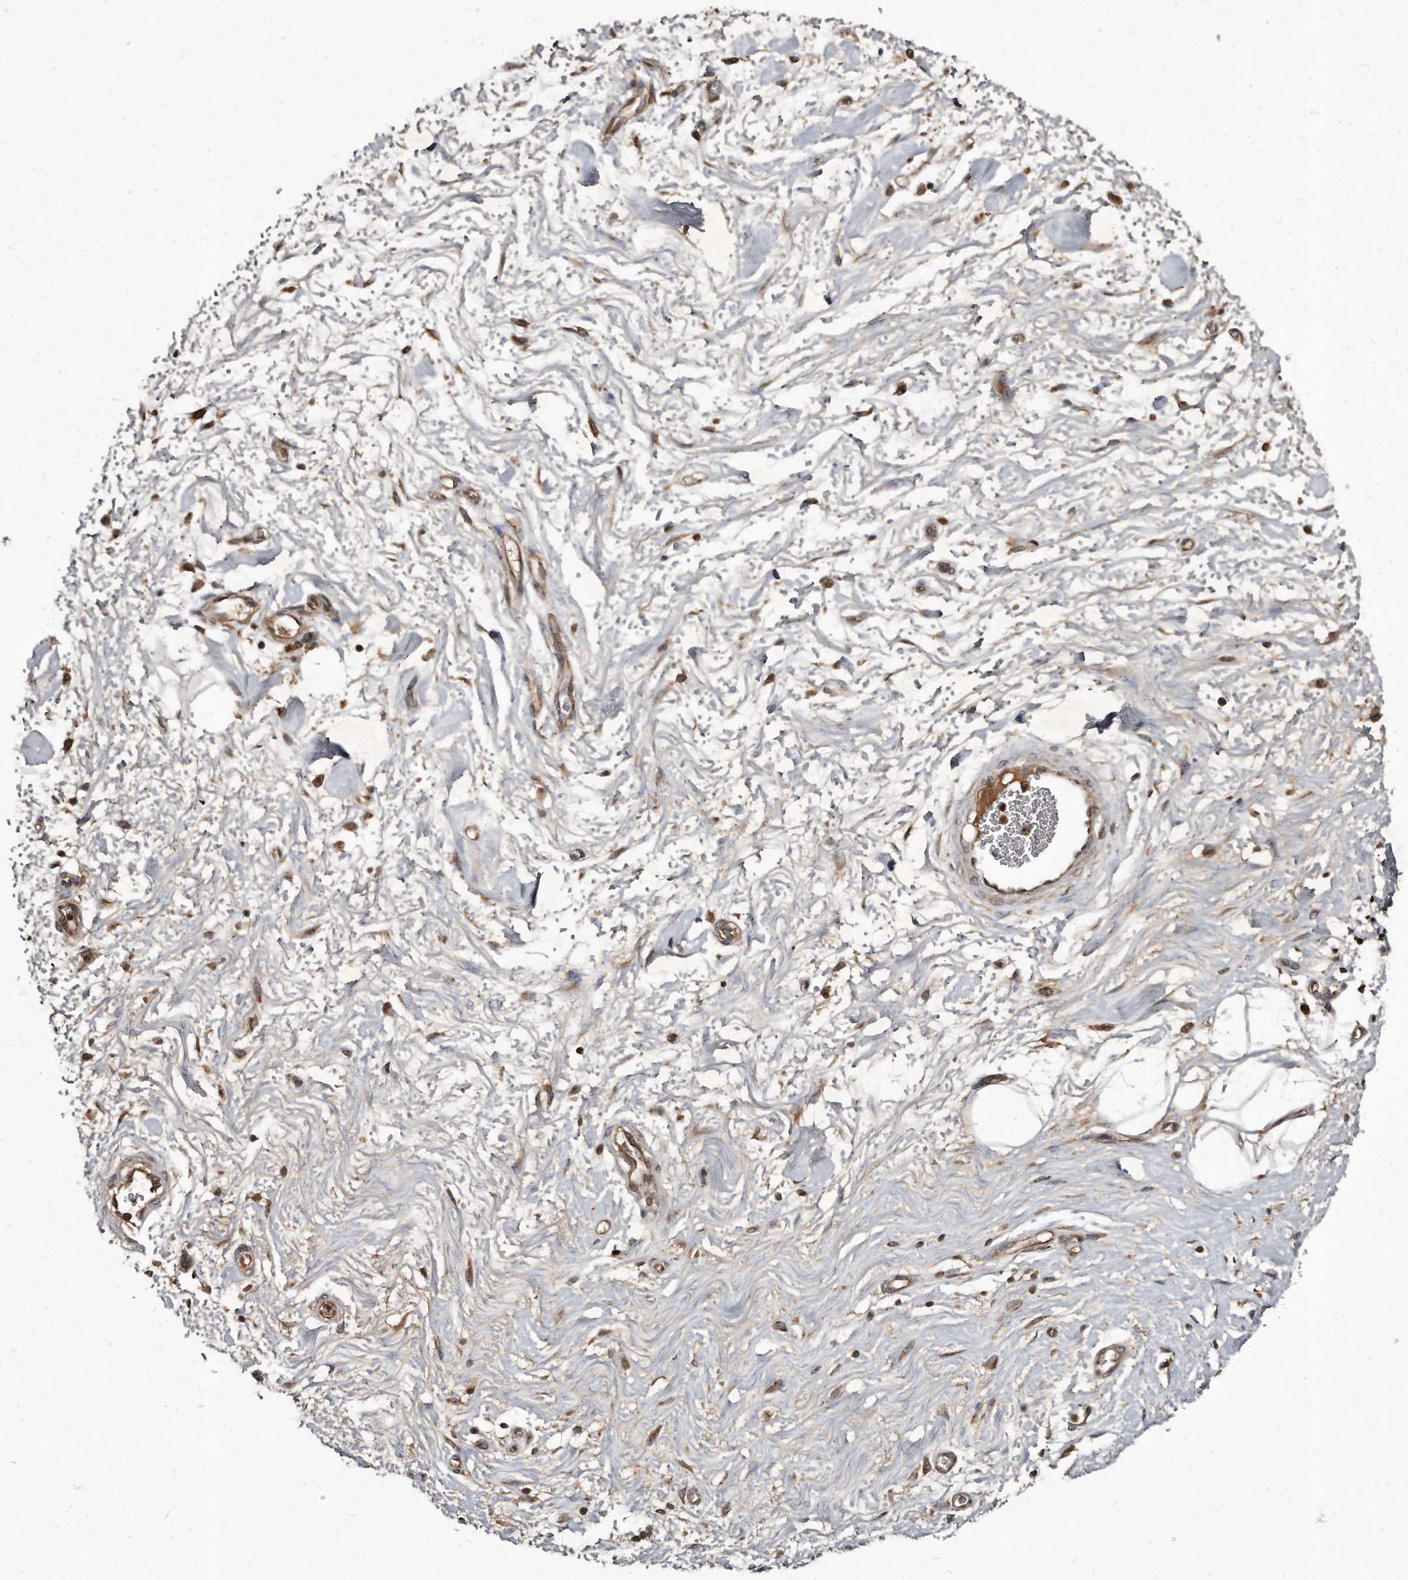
{"staining": {"intensity": "moderate", "quantity": ">75%", "location": "cytoplasmic/membranous"}, "tissue": "soft tissue", "cell_type": "Chondrocytes", "image_type": "normal", "snomed": [{"axis": "morphology", "description": "Normal tissue, NOS"}, {"axis": "morphology", "description": "Adenocarcinoma, NOS"}, {"axis": "topography", "description": "Pancreas"}, {"axis": "topography", "description": "Peripheral nerve tissue"}], "caption": "Chondrocytes reveal medium levels of moderate cytoplasmic/membranous expression in approximately >75% of cells in benign soft tissue.", "gene": "FAM136A", "patient": {"sex": "male", "age": 59}}